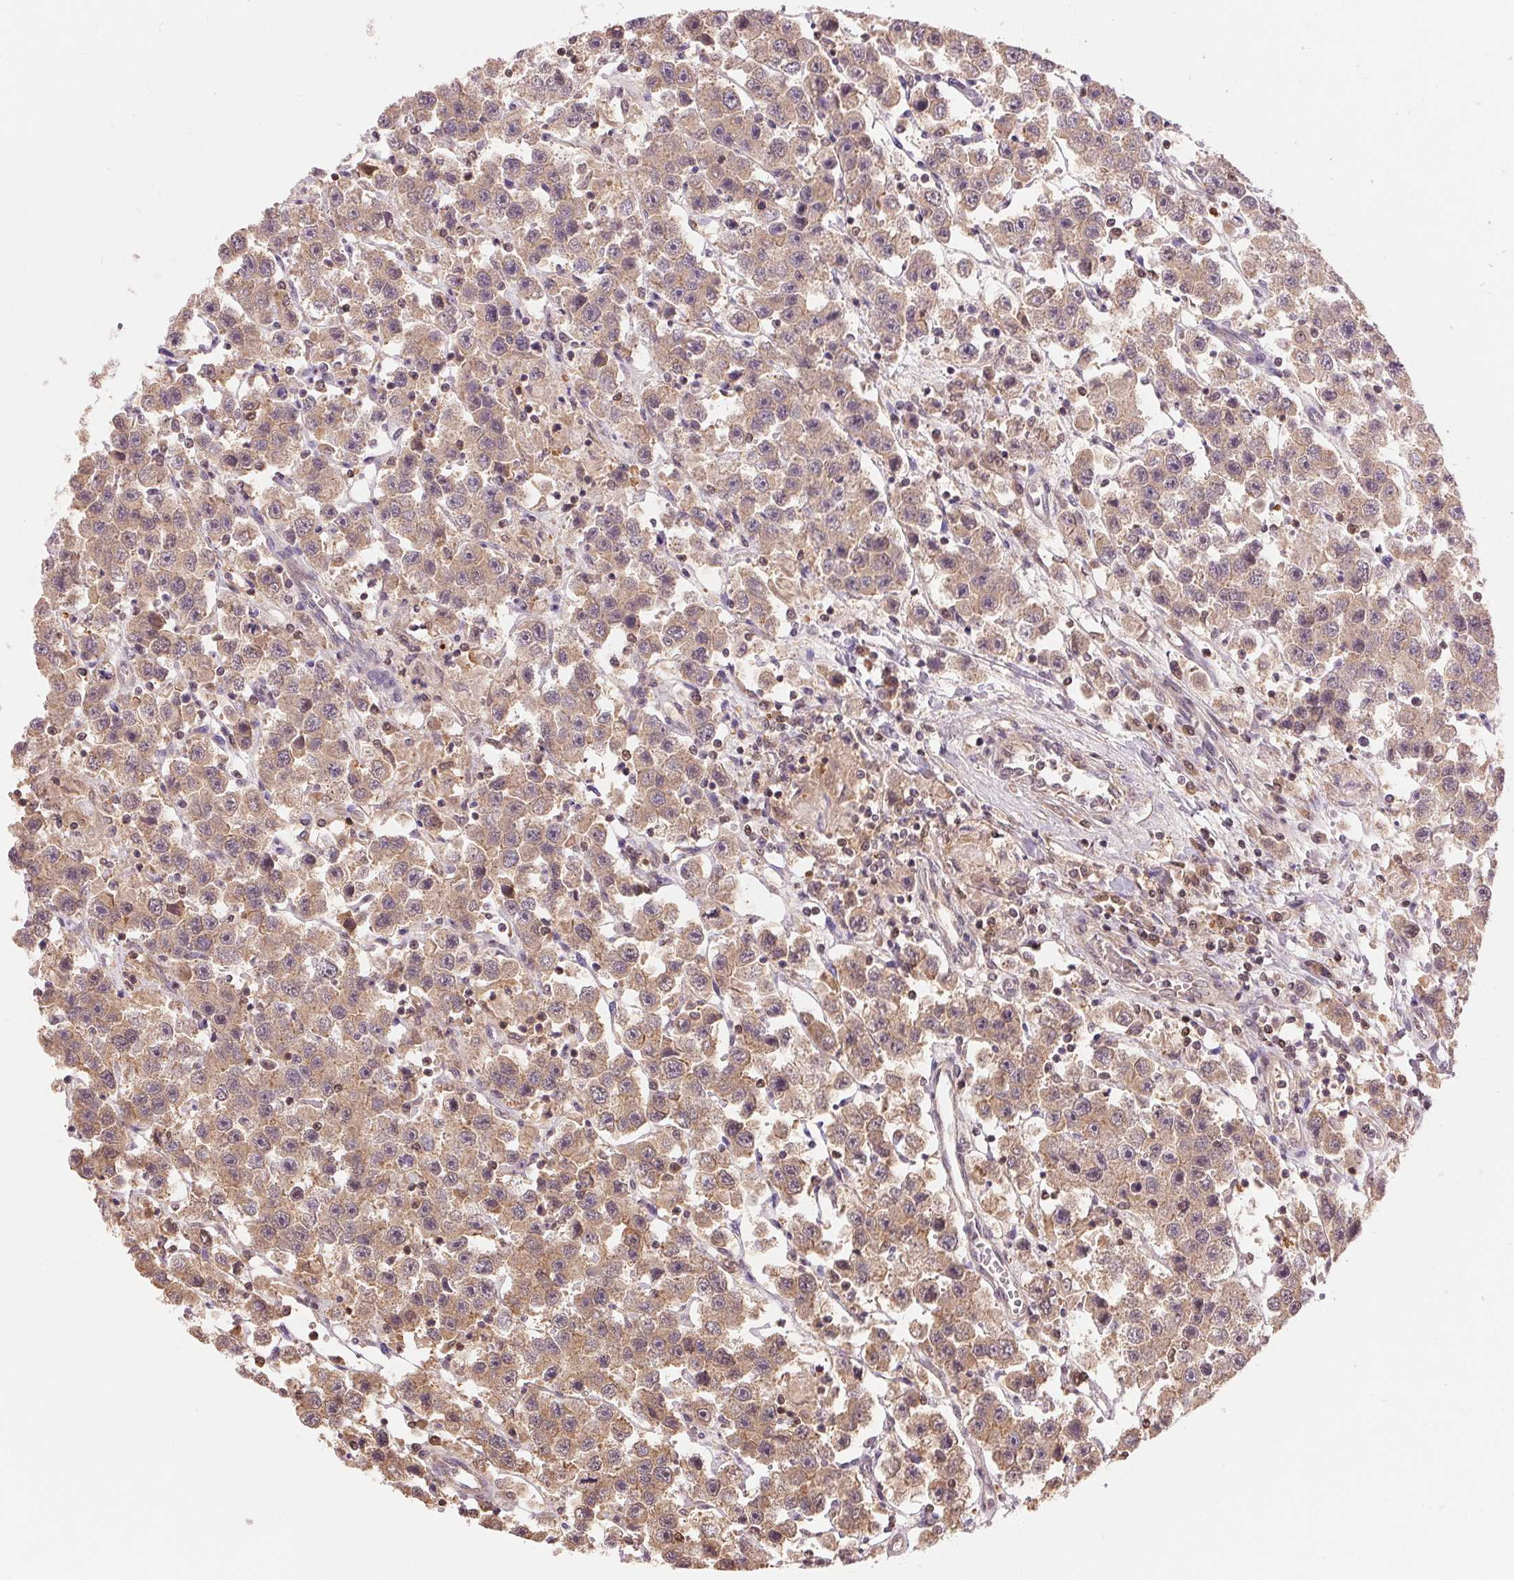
{"staining": {"intensity": "moderate", "quantity": ">75%", "location": "cytoplasmic/membranous"}, "tissue": "testis cancer", "cell_type": "Tumor cells", "image_type": "cancer", "snomed": [{"axis": "morphology", "description": "Seminoma, NOS"}, {"axis": "topography", "description": "Testis"}], "caption": "Moderate cytoplasmic/membranous protein expression is identified in approximately >75% of tumor cells in testis cancer (seminoma). Ihc stains the protein of interest in brown and the nuclei are stained blue.", "gene": "TMEM273", "patient": {"sex": "male", "age": 45}}